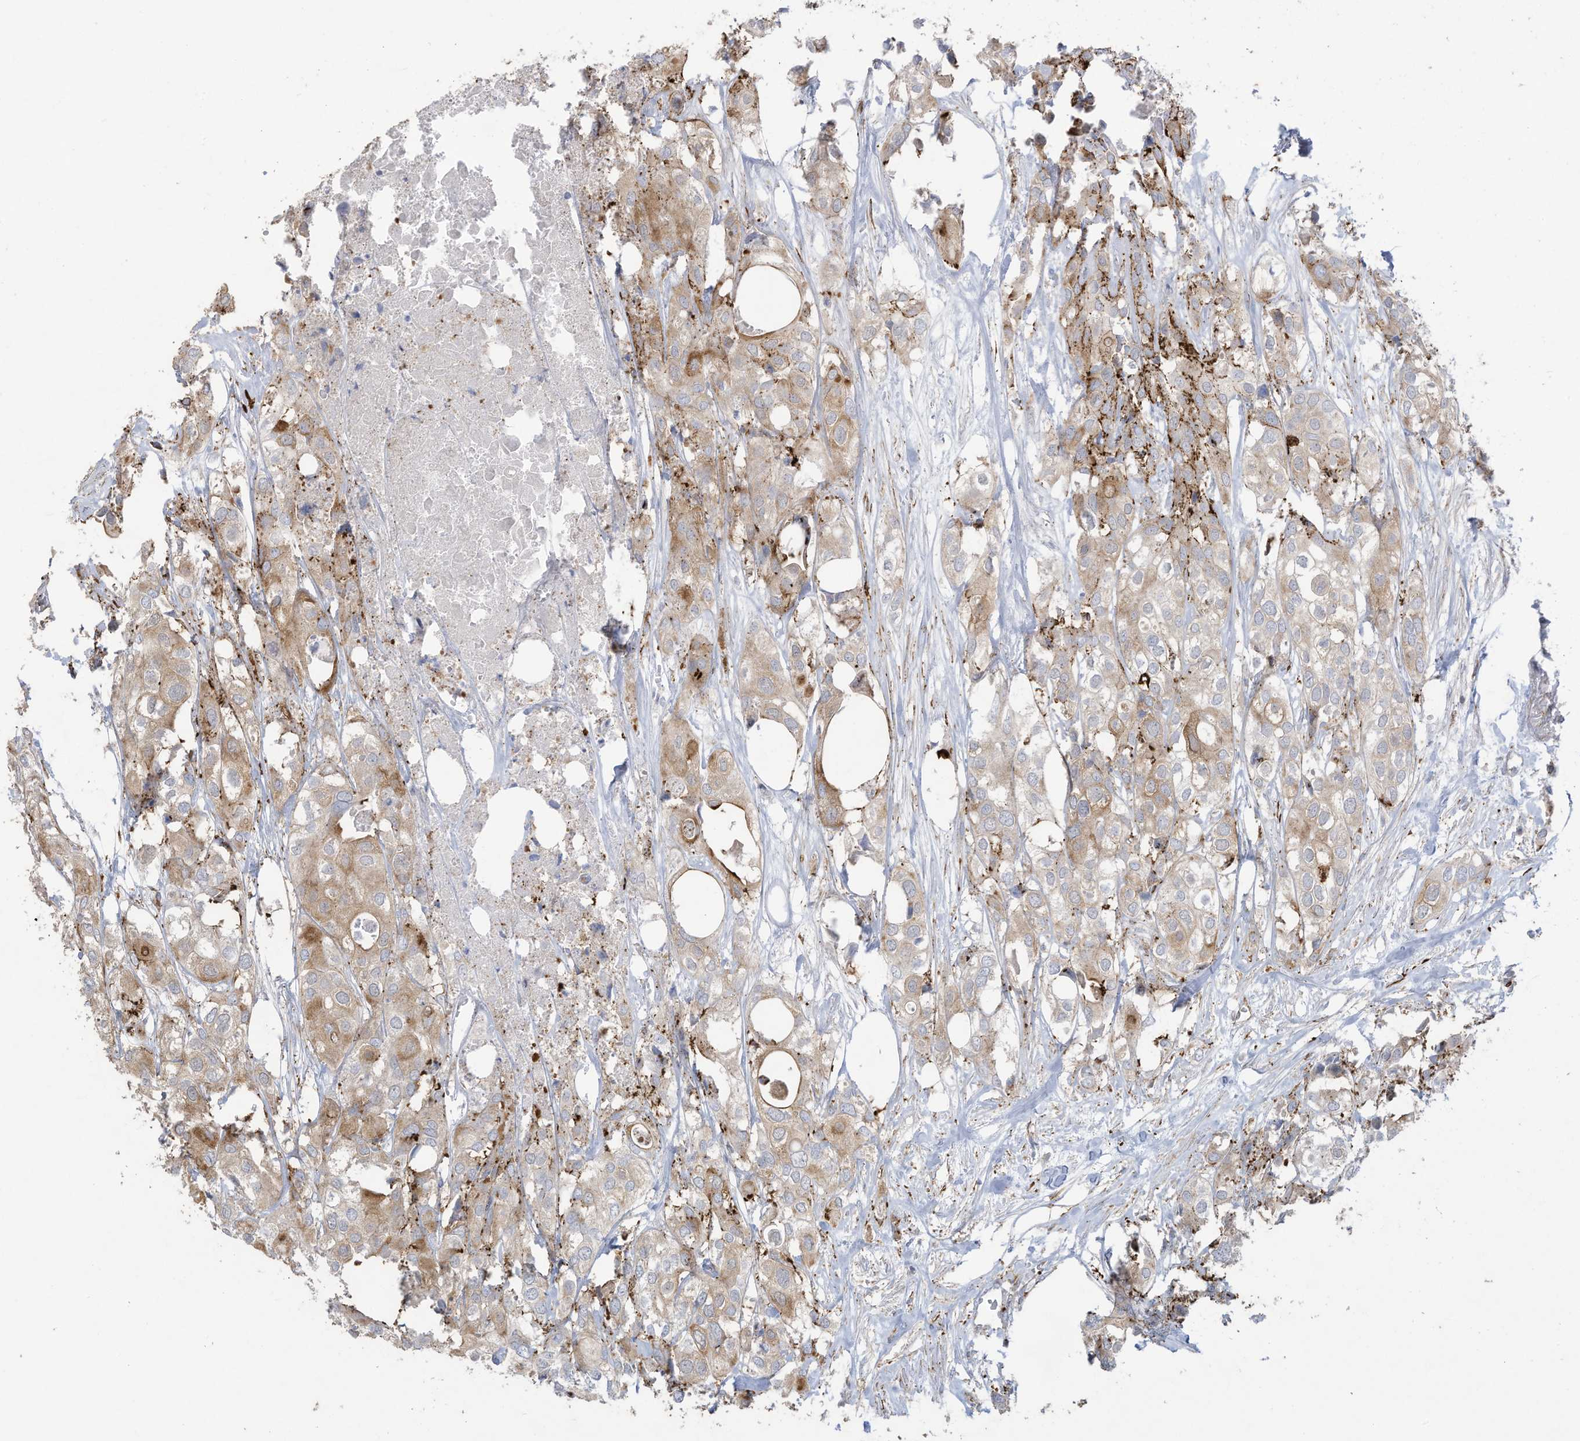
{"staining": {"intensity": "weak", "quantity": "25%-75%", "location": "cytoplasmic/membranous"}, "tissue": "urothelial cancer", "cell_type": "Tumor cells", "image_type": "cancer", "snomed": [{"axis": "morphology", "description": "Urothelial carcinoma, High grade"}, {"axis": "topography", "description": "Urinary bladder"}], "caption": "Brown immunohistochemical staining in urothelial carcinoma (high-grade) reveals weak cytoplasmic/membranous staining in approximately 25%-75% of tumor cells. (DAB (3,3'-diaminobenzidine) IHC, brown staining for protein, blue staining for nuclei).", "gene": "THNSL2", "patient": {"sex": "male", "age": 64}}